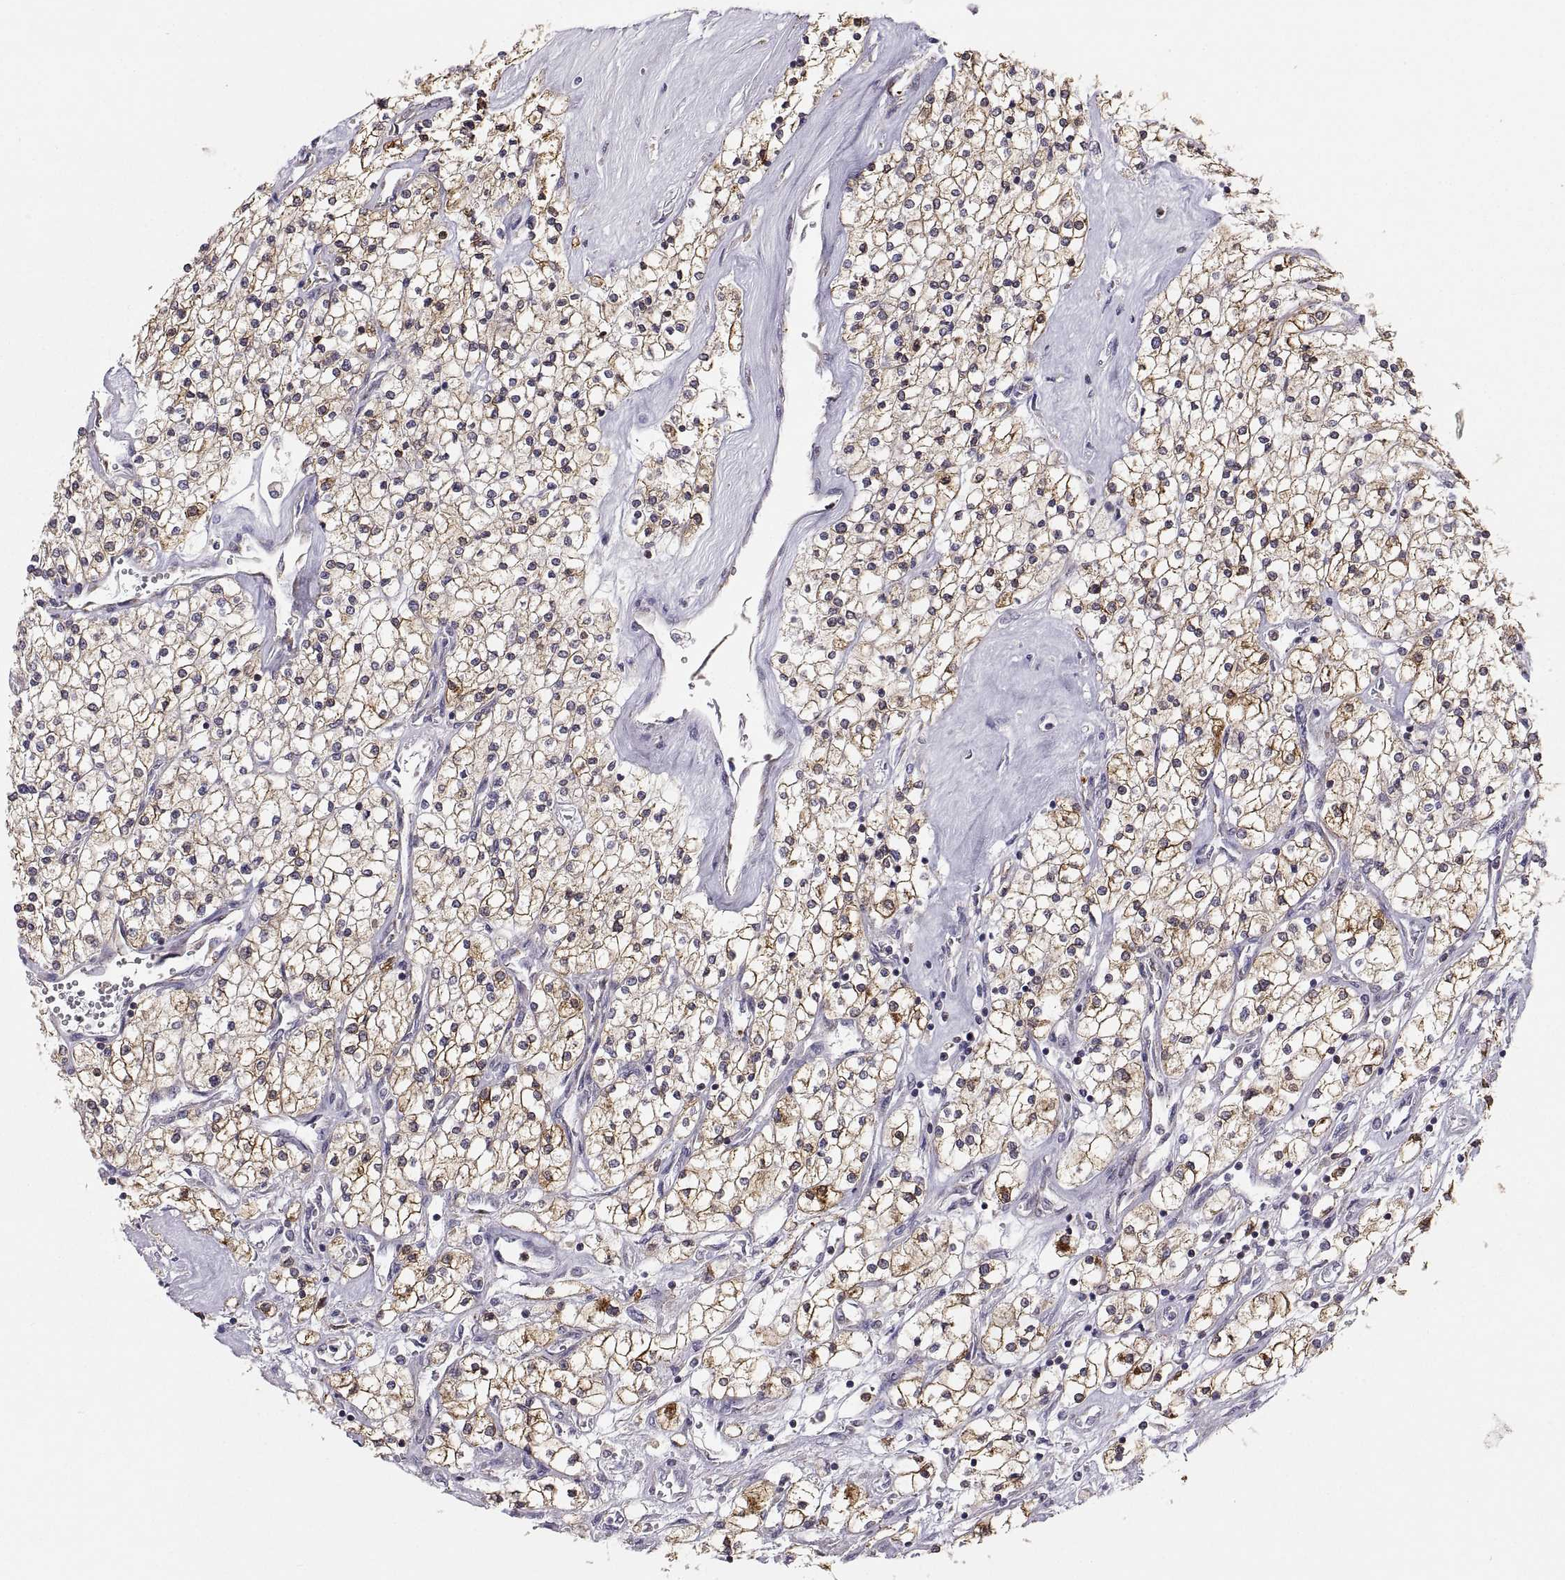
{"staining": {"intensity": "strong", "quantity": "25%-75%", "location": "cytoplasmic/membranous"}, "tissue": "renal cancer", "cell_type": "Tumor cells", "image_type": "cancer", "snomed": [{"axis": "morphology", "description": "Adenocarcinoma, NOS"}, {"axis": "topography", "description": "Kidney"}], "caption": "Protein staining of renal cancer tissue reveals strong cytoplasmic/membranous expression in approximately 25%-75% of tumor cells.", "gene": "ERO1A", "patient": {"sex": "male", "age": 80}}